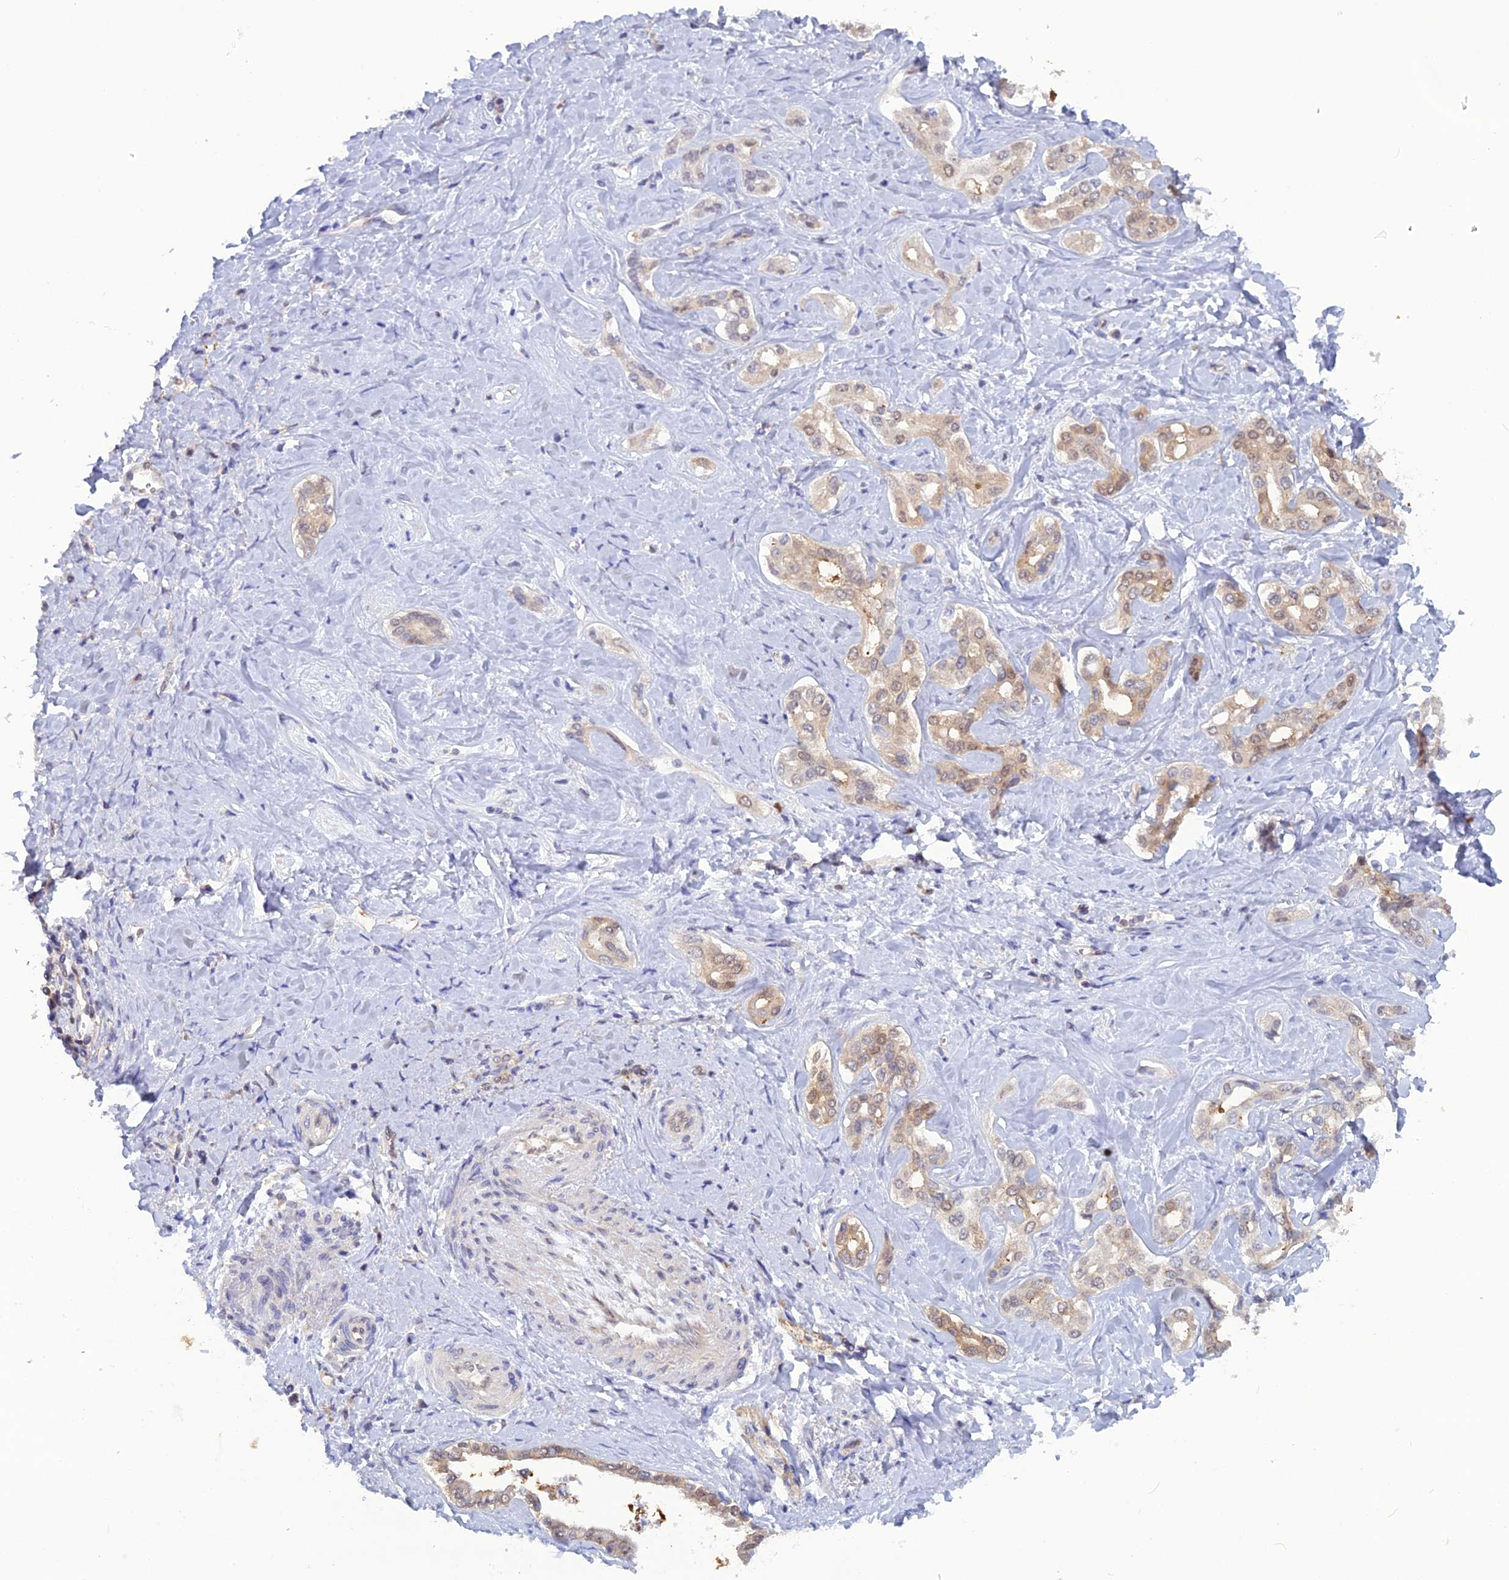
{"staining": {"intensity": "weak", "quantity": "25%-75%", "location": "cytoplasmic/membranous,nuclear"}, "tissue": "liver cancer", "cell_type": "Tumor cells", "image_type": "cancer", "snomed": [{"axis": "morphology", "description": "Cholangiocarcinoma"}, {"axis": "topography", "description": "Liver"}], "caption": "Human liver cholangiocarcinoma stained with a brown dye displays weak cytoplasmic/membranous and nuclear positive expression in about 25%-75% of tumor cells.", "gene": "HINT1", "patient": {"sex": "female", "age": 77}}